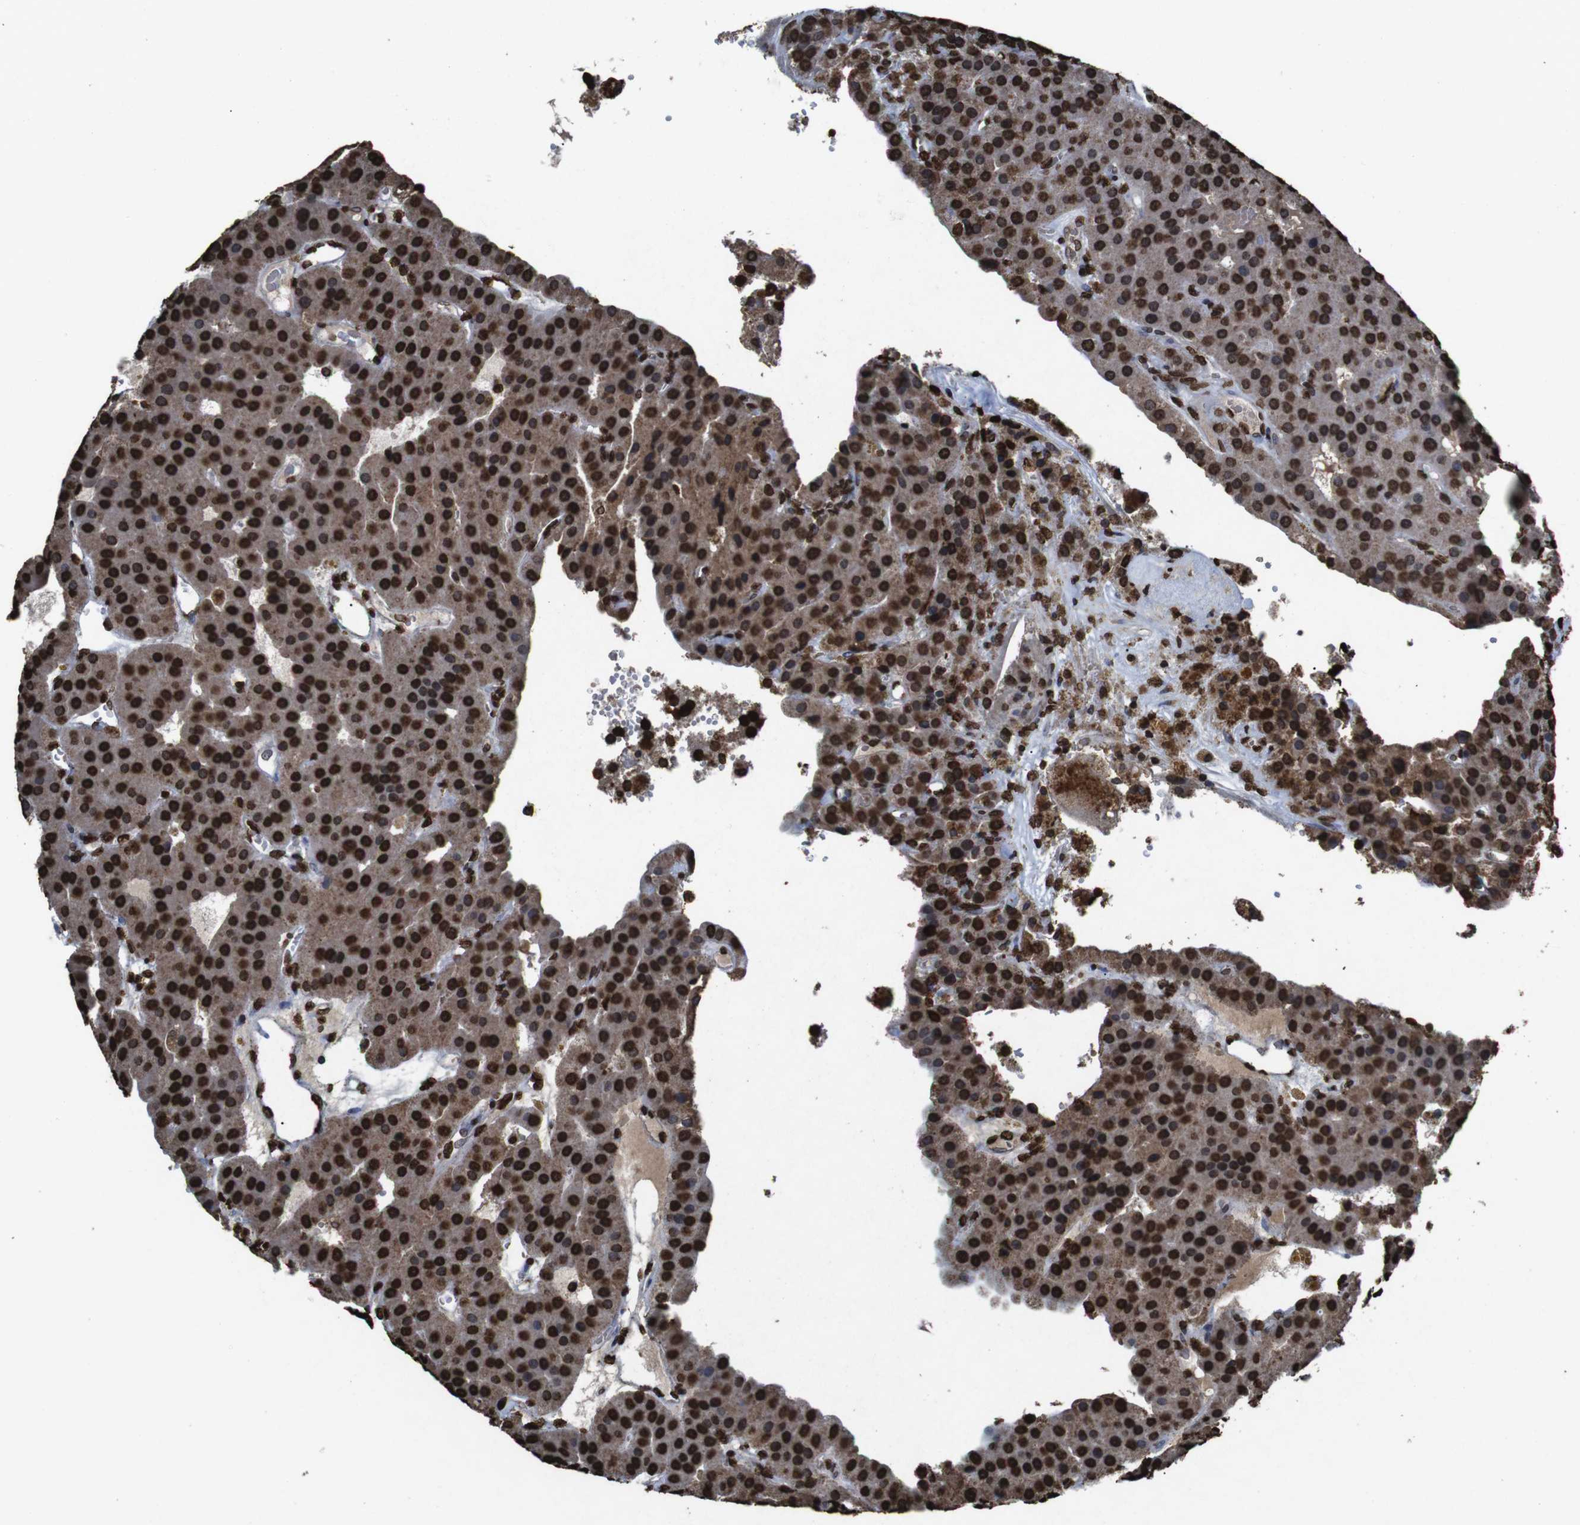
{"staining": {"intensity": "strong", "quantity": ">75%", "location": "cytoplasmic/membranous,nuclear"}, "tissue": "parathyroid gland", "cell_type": "Glandular cells", "image_type": "normal", "snomed": [{"axis": "morphology", "description": "Normal tissue, NOS"}, {"axis": "morphology", "description": "Adenoma, NOS"}, {"axis": "topography", "description": "Parathyroid gland"}], "caption": "This is a photomicrograph of IHC staining of benign parathyroid gland, which shows strong positivity in the cytoplasmic/membranous,nuclear of glandular cells.", "gene": "MDM2", "patient": {"sex": "female", "age": 86}}